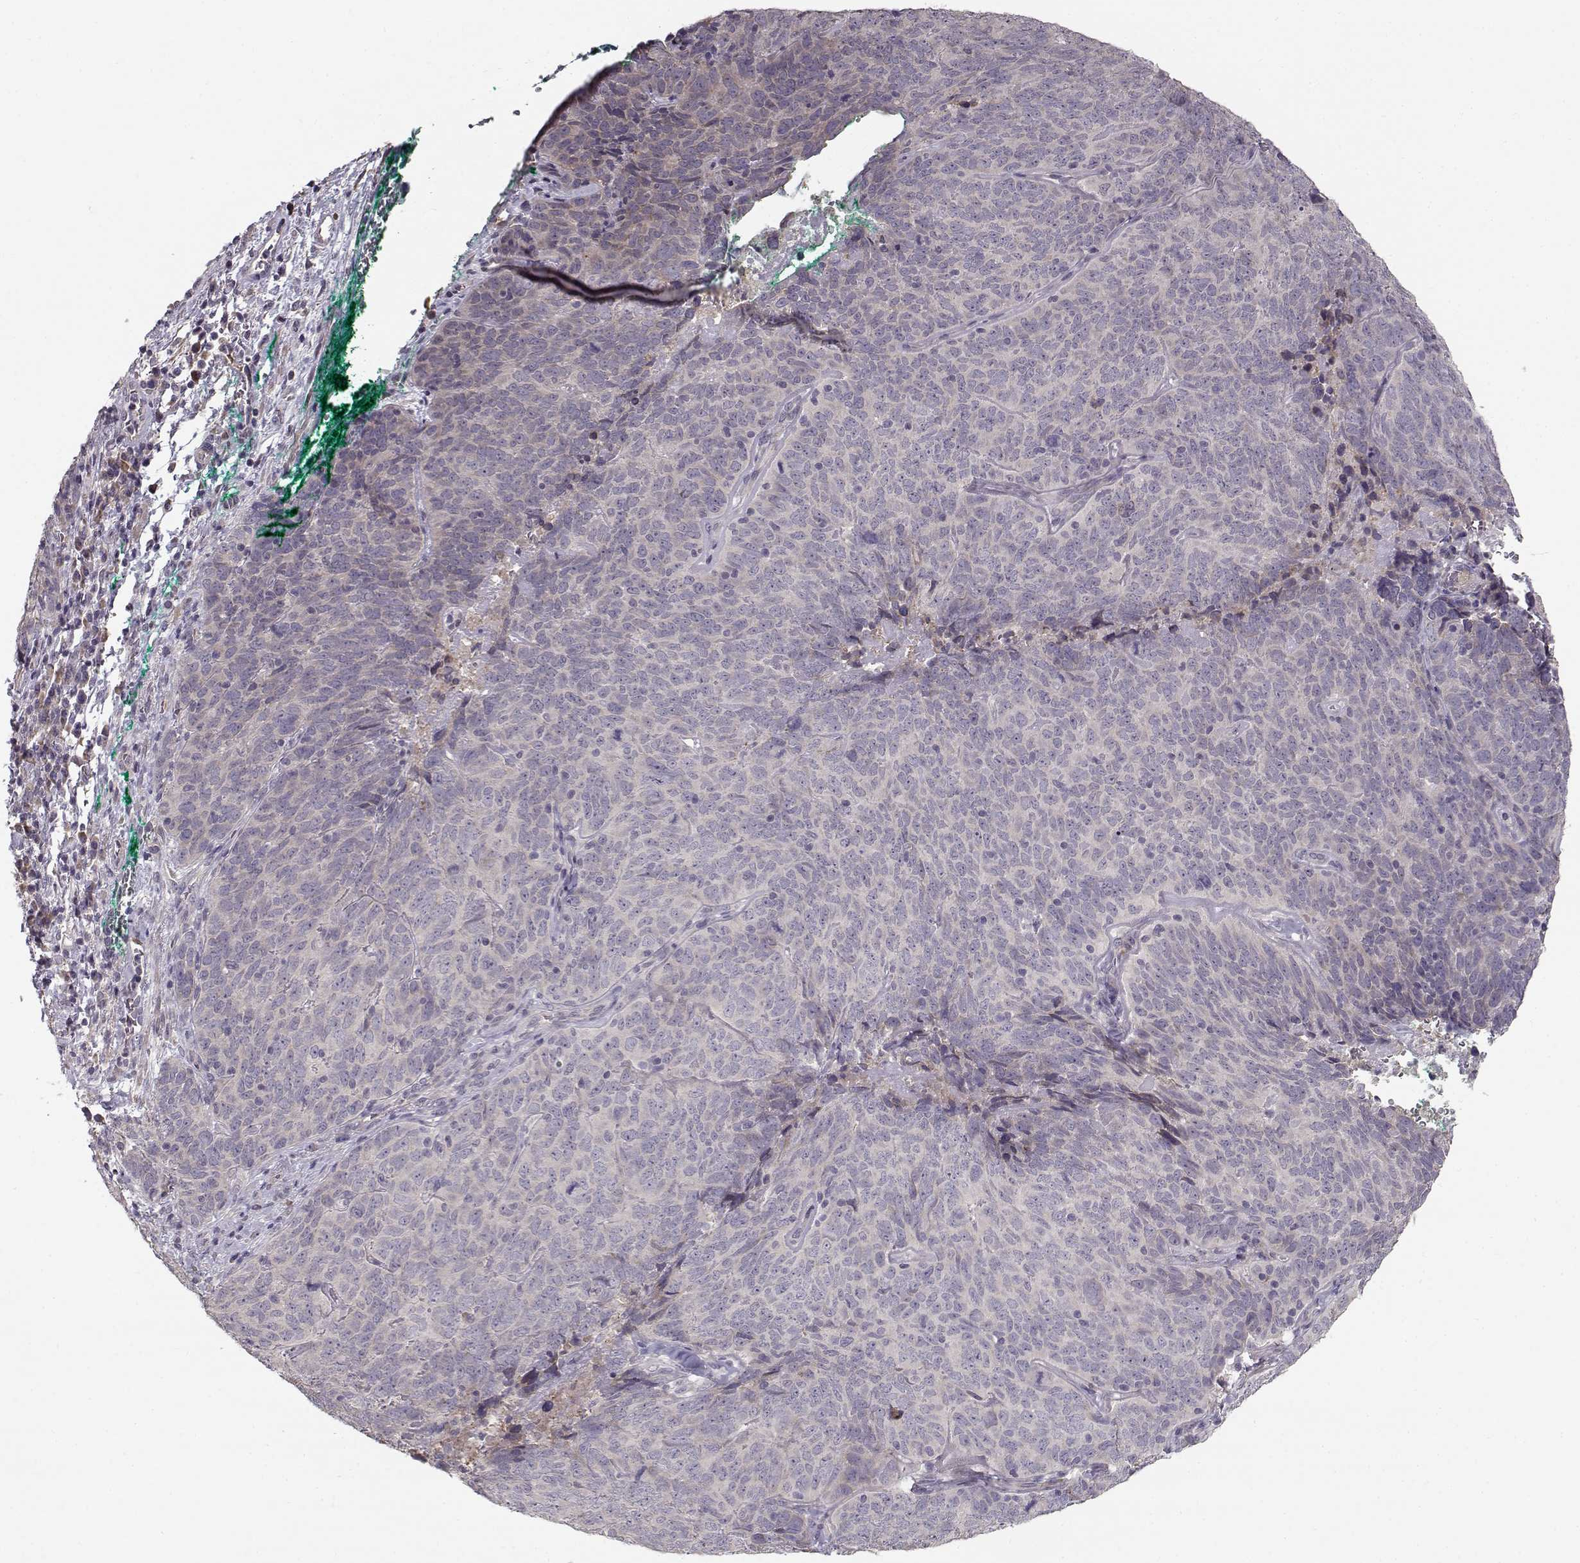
{"staining": {"intensity": "negative", "quantity": "none", "location": "none"}, "tissue": "skin cancer", "cell_type": "Tumor cells", "image_type": "cancer", "snomed": [{"axis": "morphology", "description": "Squamous cell carcinoma, NOS"}, {"axis": "topography", "description": "Skin"}, {"axis": "topography", "description": "Anal"}], "caption": "Skin squamous cell carcinoma was stained to show a protein in brown. There is no significant staining in tumor cells. (DAB IHC visualized using brightfield microscopy, high magnification).", "gene": "ENTPD8", "patient": {"sex": "female", "age": 51}}